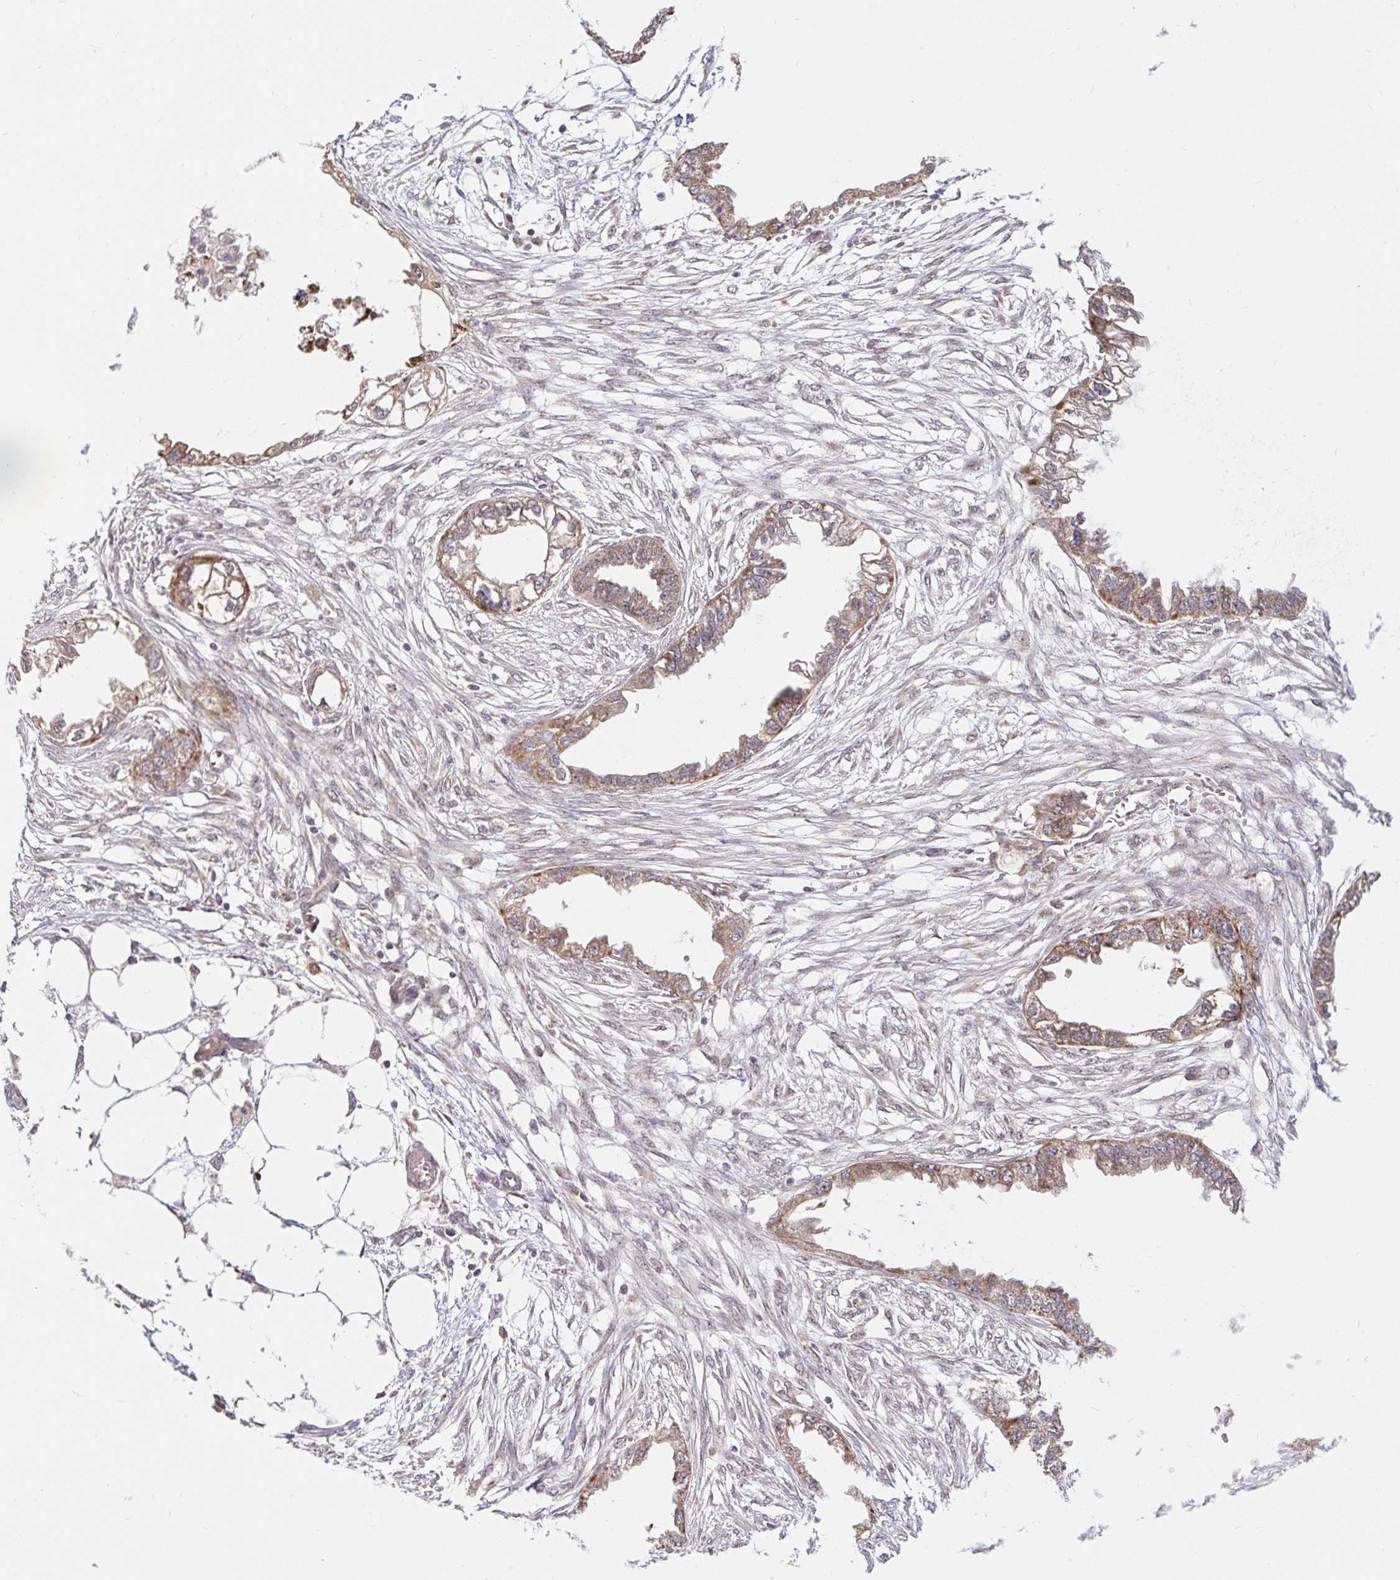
{"staining": {"intensity": "moderate", "quantity": ">75%", "location": "cytoplasmic/membranous"}, "tissue": "endometrial cancer", "cell_type": "Tumor cells", "image_type": "cancer", "snomed": [{"axis": "morphology", "description": "Adenocarcinoma, NOS"}, {"axis": "morphology", "description": "Adenocarcinoma, metastatic, NOS"}, {"axis": "topography", "description": "Adipose tissue"}, {"axis": "topography", "description": "Endometrium"}], "caption": "DAB (3,3'-diaminobenzidine) immunohistochemical staining of human metastatic adenocarcinoma (endometrial) displays moderate cytoplasmic/membranous protein expression in about >75% of tumor cells.", "gene": "TIMM50", "patient": {"sex": "female", "age": 67}}